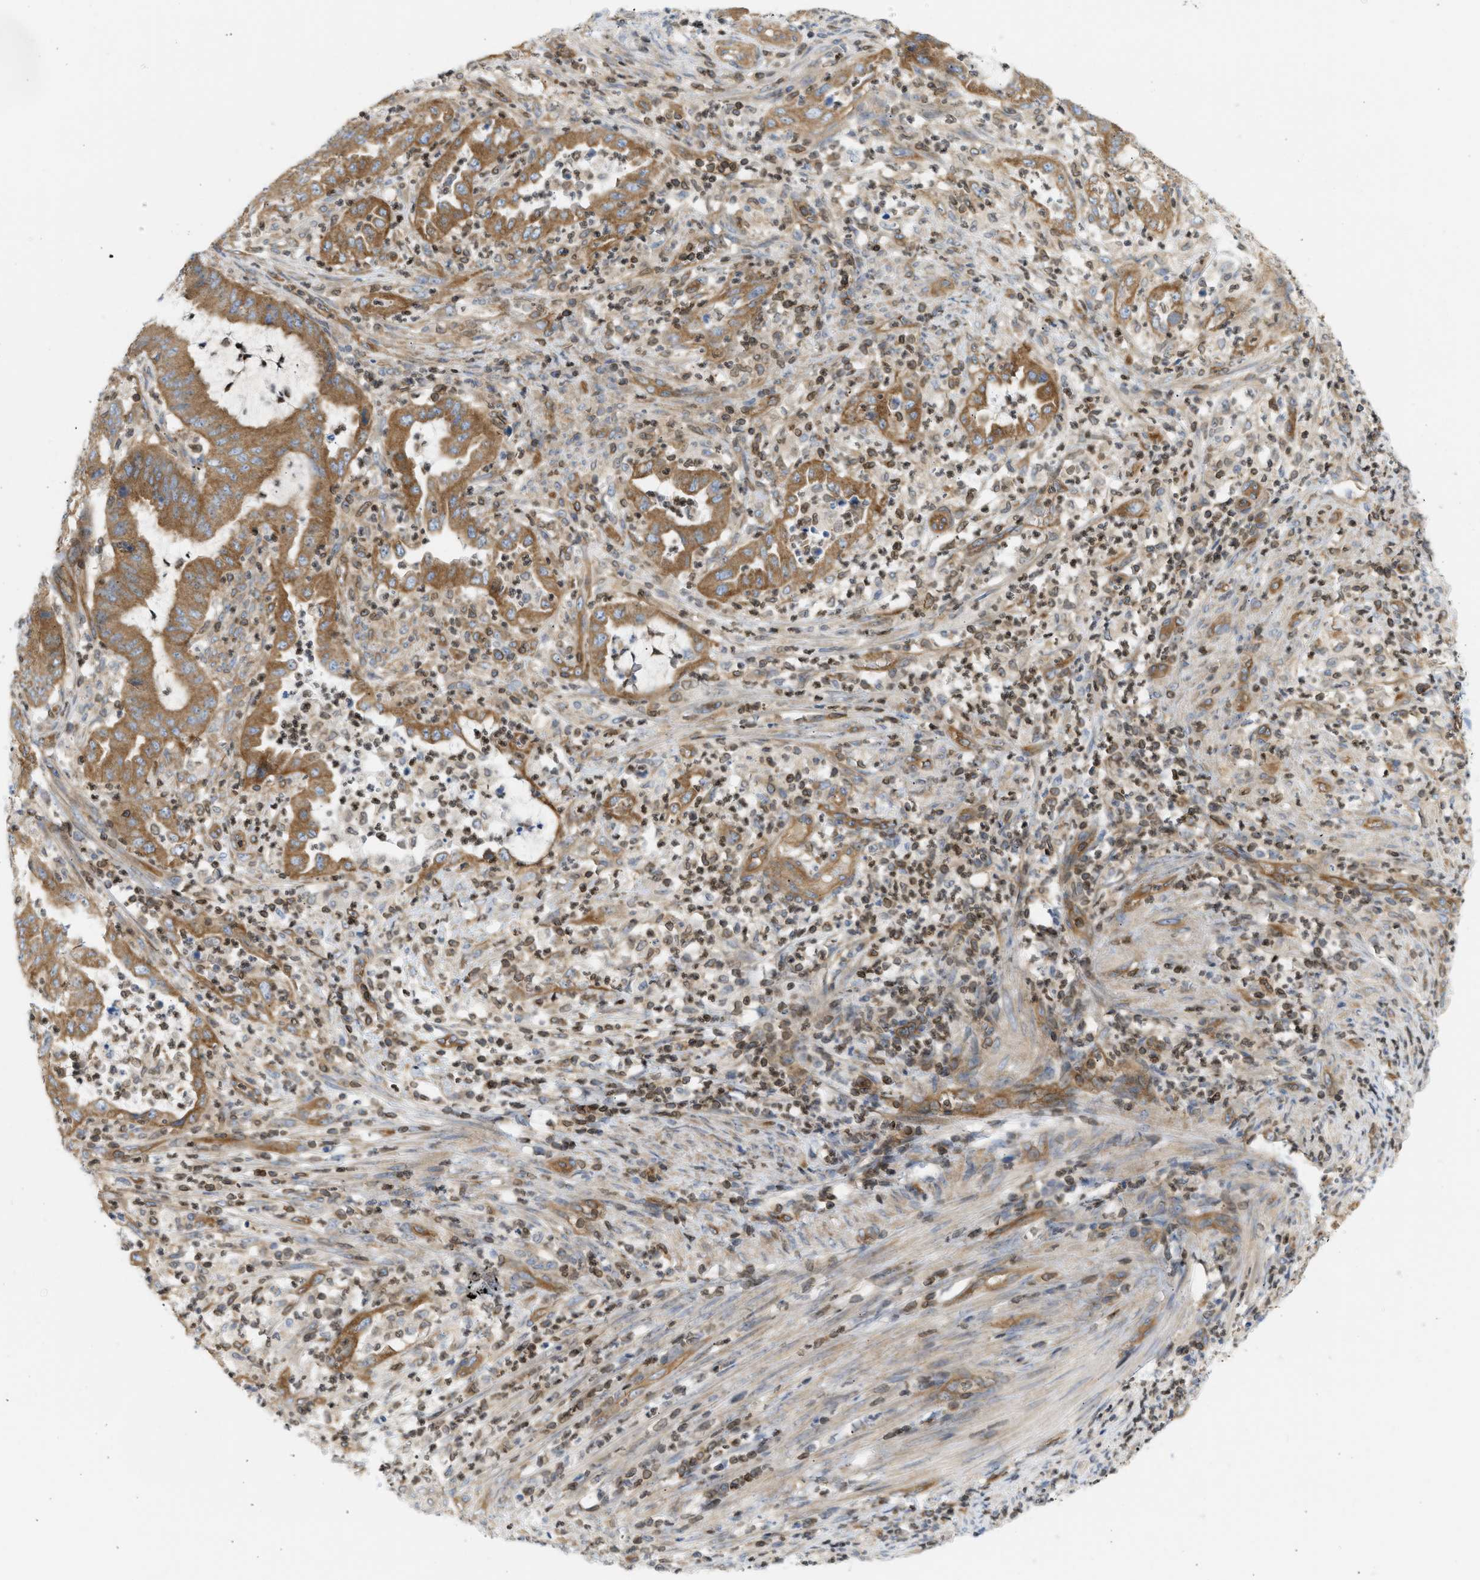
{"staining": {"intensity": "moderate", "quantity": ">75%", "location": "cytoplasmic/membranous"}, "tissue": "endometrial cancer", "cell_type": "Tumor cells", "image_type": "cancer", "snomed": [{"axis": "morphology", "description": "Adenocarcinoma, NOS"}, {"axis": "topography", "description": "Endometrium"}], "caption": "IHC of endometrial adenocarcinoma reveals medium levels of moderate cytoplasmic/membranous staining in approximately >75% of tumor cells.", "gene": "STRN", "patient": {"sex": "female", "age": 70}}